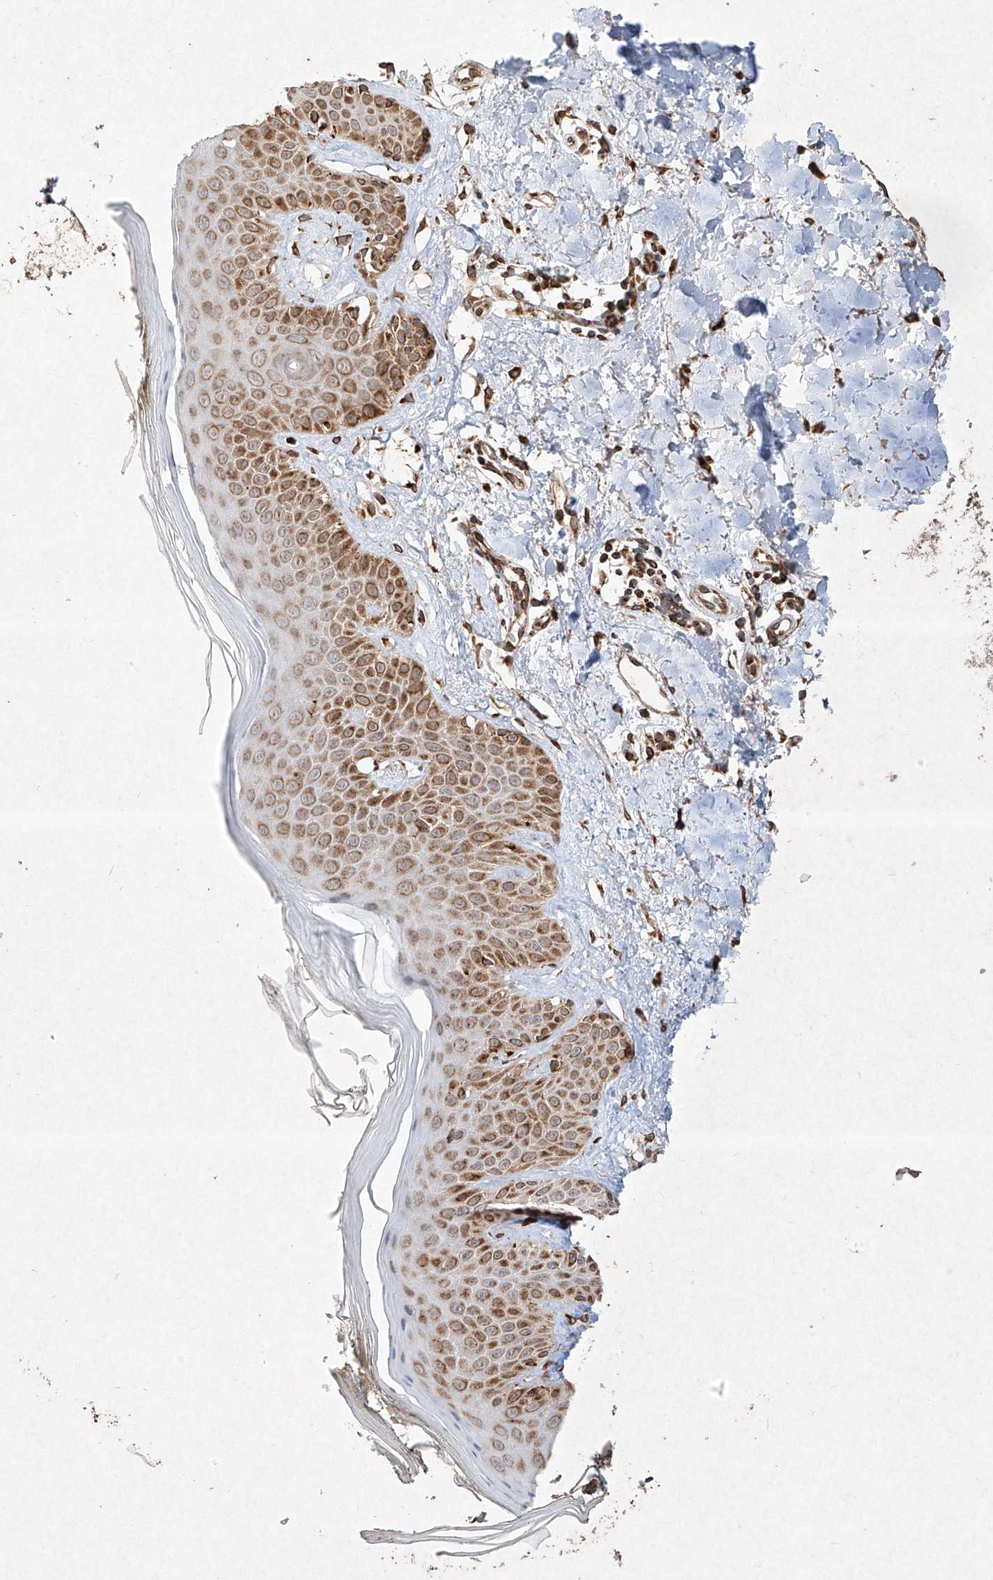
{"staining": {"intensity": "moderate", "quantity": ">75%", "location": "cytoplasmic/membranous"}, "tissue": "skin", "cell_type": "Fibroblasts", "image_type": "normal", "snomed": [{"axis": "morphology", "description": "Normal tissue, NOS"}, {"axis": "topography", "description": "Skin"}], "caption": "Normal skin shows moderate cytoplasmic/membranous staining in about >75% of fibroblasts, visualized by immunohistochemistry. The protein is stained brown, and the nuclei are stained in blue (DAB IHC with brightfield microscopy, high magnification).", "gene": "SEMA3B", "patient": {"sex": "female", "age": 64}}